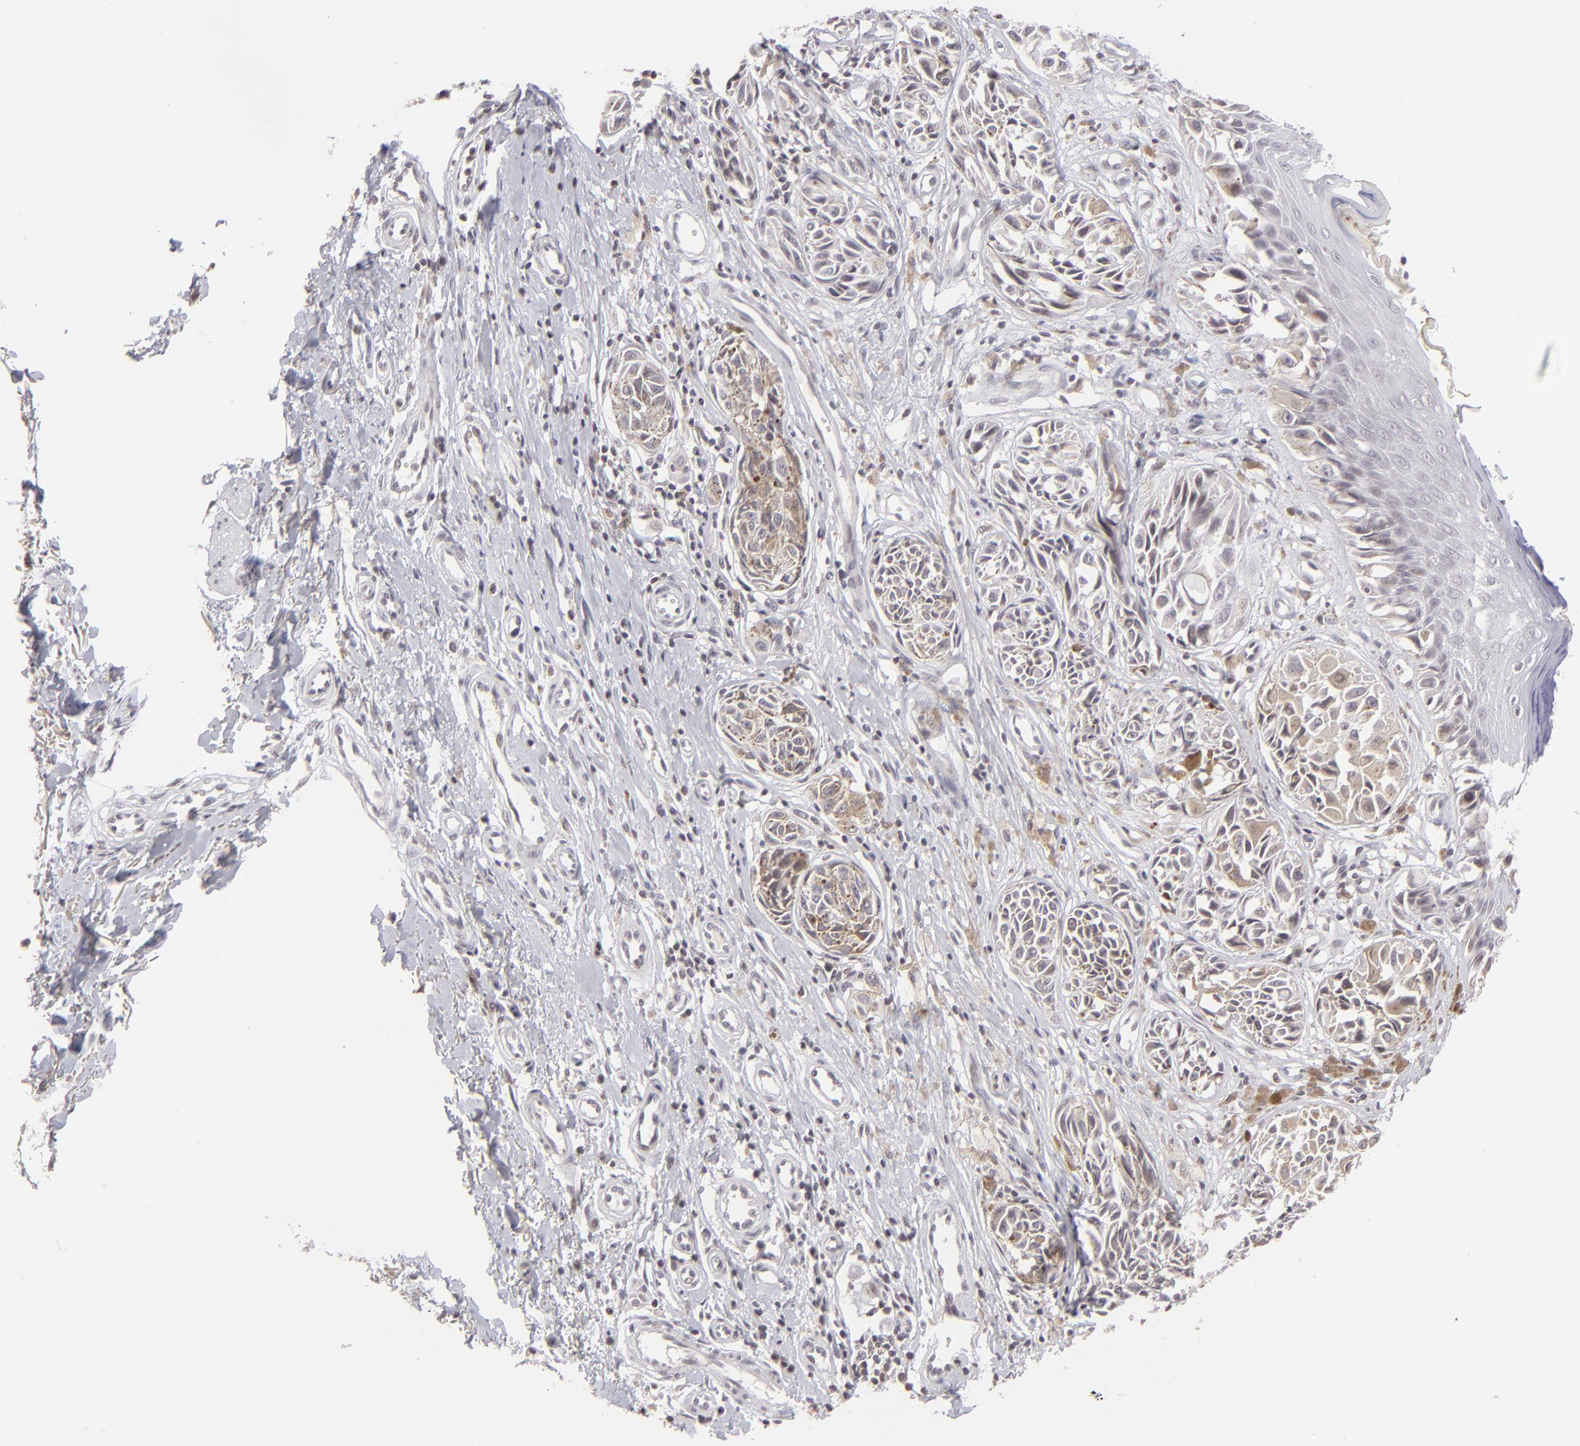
{"staining": {"intensity": "negative", "quantity": "none", "location": "none"}, "tissue": "melanoma", "cell_type": "Tumor cells", "image_type": "cancer", "snomed": [{"axis": "morphology", "description": "Malignant melanoma, NOS"}, {"axis": "topography", "description": "Skin"}], "caption": "Malignant melanoma was stained to show a protein in brown. There is no significant expression in tumor cells. The staining was performed using DAB (3,3'-diaminobenzidine) to visualize the protein expression in brown, while the nuclei were stained in blue with hematoxylin (Magnification: 20x).", "gene": "CLDN2", "patient": {"sex": "male", "age": 67}}